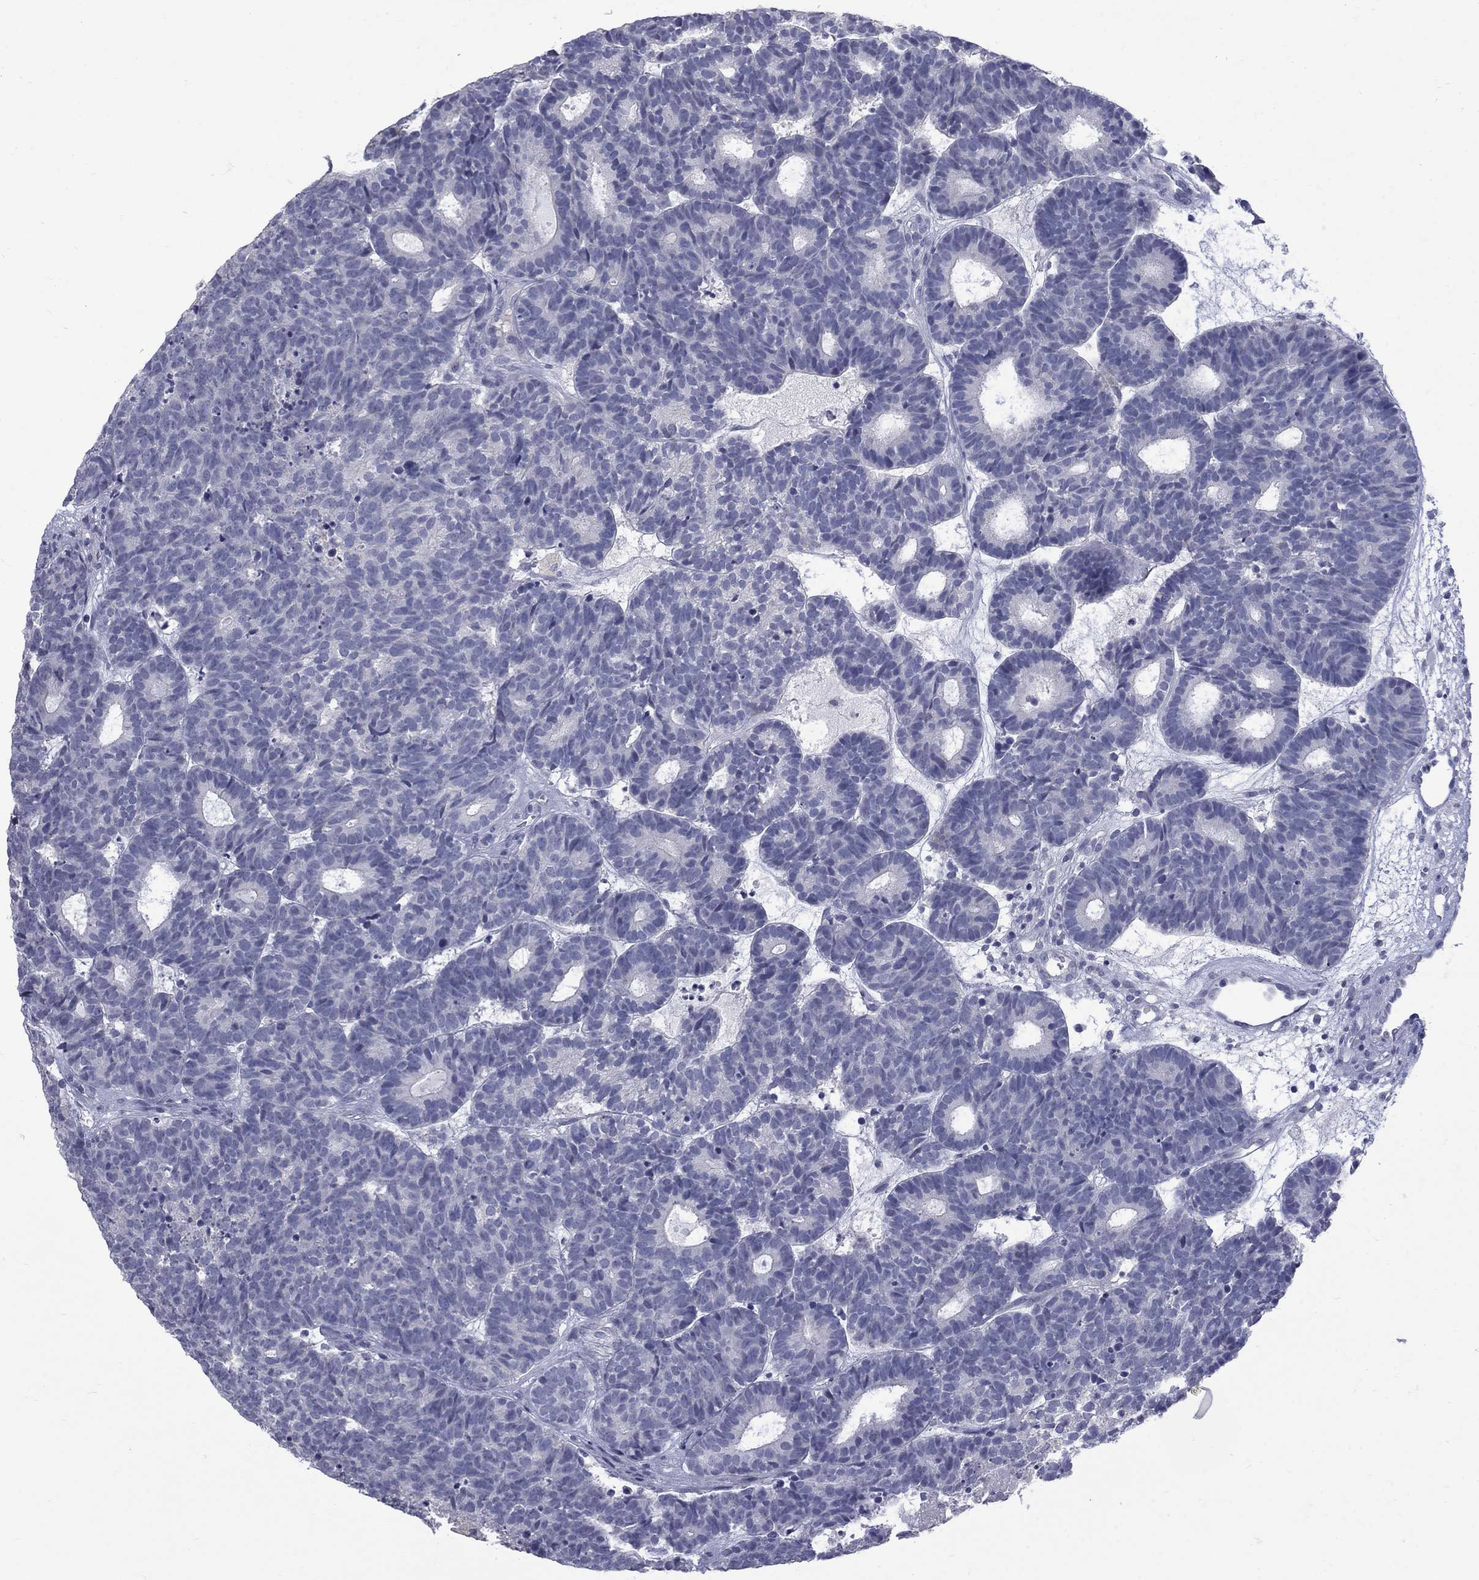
{"staining": {"intensity": "negative", "quantity": "none", "location": "none"}, "tissue": "head and neck cancer", "cell_type": "Tumor cells", "image_type": "cancer", "snomed": [{"axis": "morphology", "description": "Adenocarcinoma, NOS"}, {"axis": "topography", "description": "Head-Neck"}], "caption": "Micrograph shows no protein staining in tumor cells of head and neck cancer (adenocarcinoma) tissue.", "gene": "CTNND2", "patient": {"sex": "female", "age": 81}}